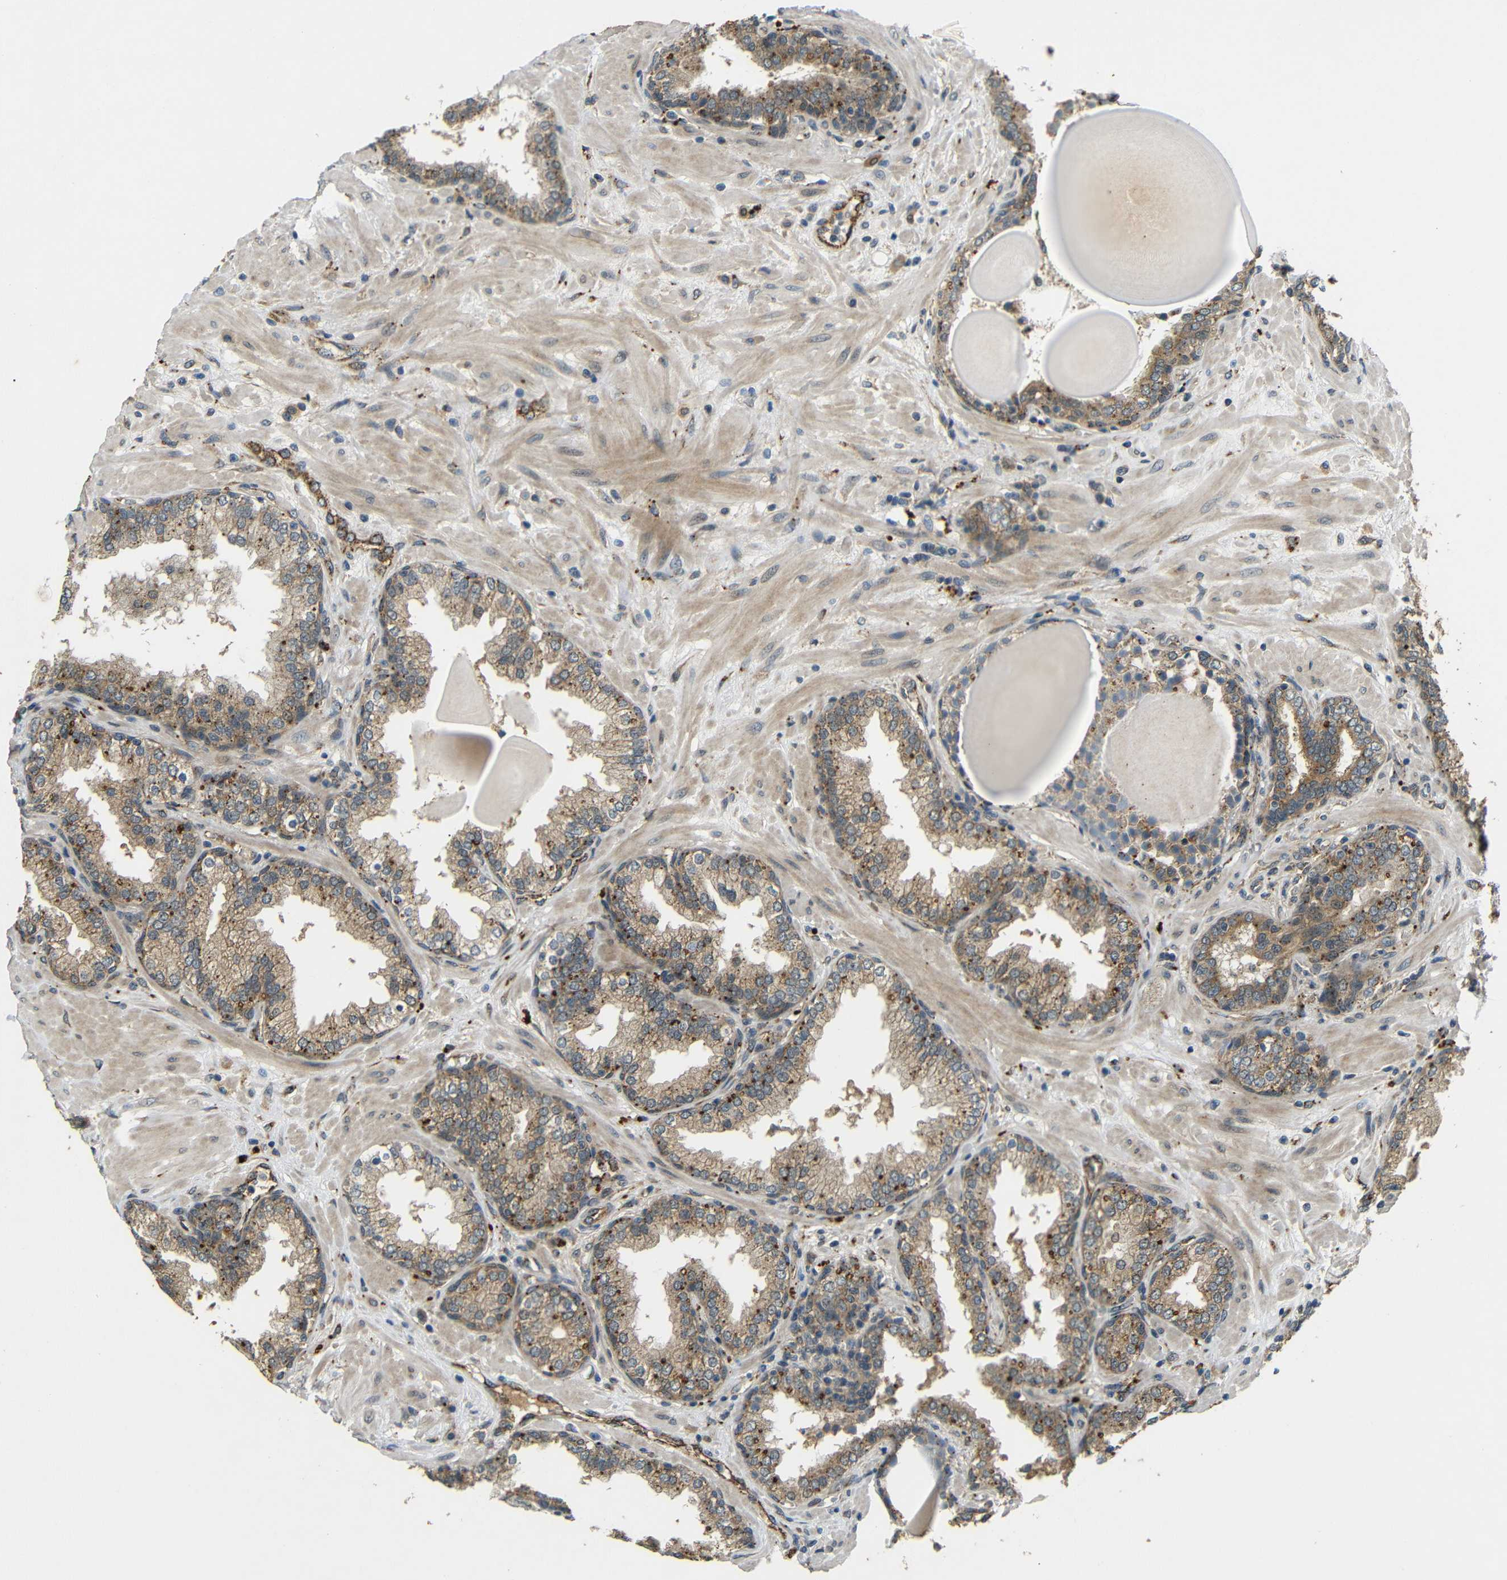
{"staining": {"intensity": "moderate", "quantity": ">75%", "location": "cytoplasmic/membranous"}, "tissue": "prostate", "cell_type": "Glandular cells", "image_type": "normal", "snomed": [{"axis": "morphology", "description": "Normal tissue, NOS"}, {"axis": "topography", "description": "Prostate"}], "caption": "Prostate was stained to show a protein in brown. There is medium levels of moderate cytoplasmic/membranous expression in about >75% of glandular cells. The staining was performed using DAB (3,3'-diaminobenzidine) to visualize the protein expression in brown, while the nuclei were stained in blue with hematoxylin (Magnification: 20x).", "gene": "ATP7A", "patient": {"sex": "male", "age": 51}}